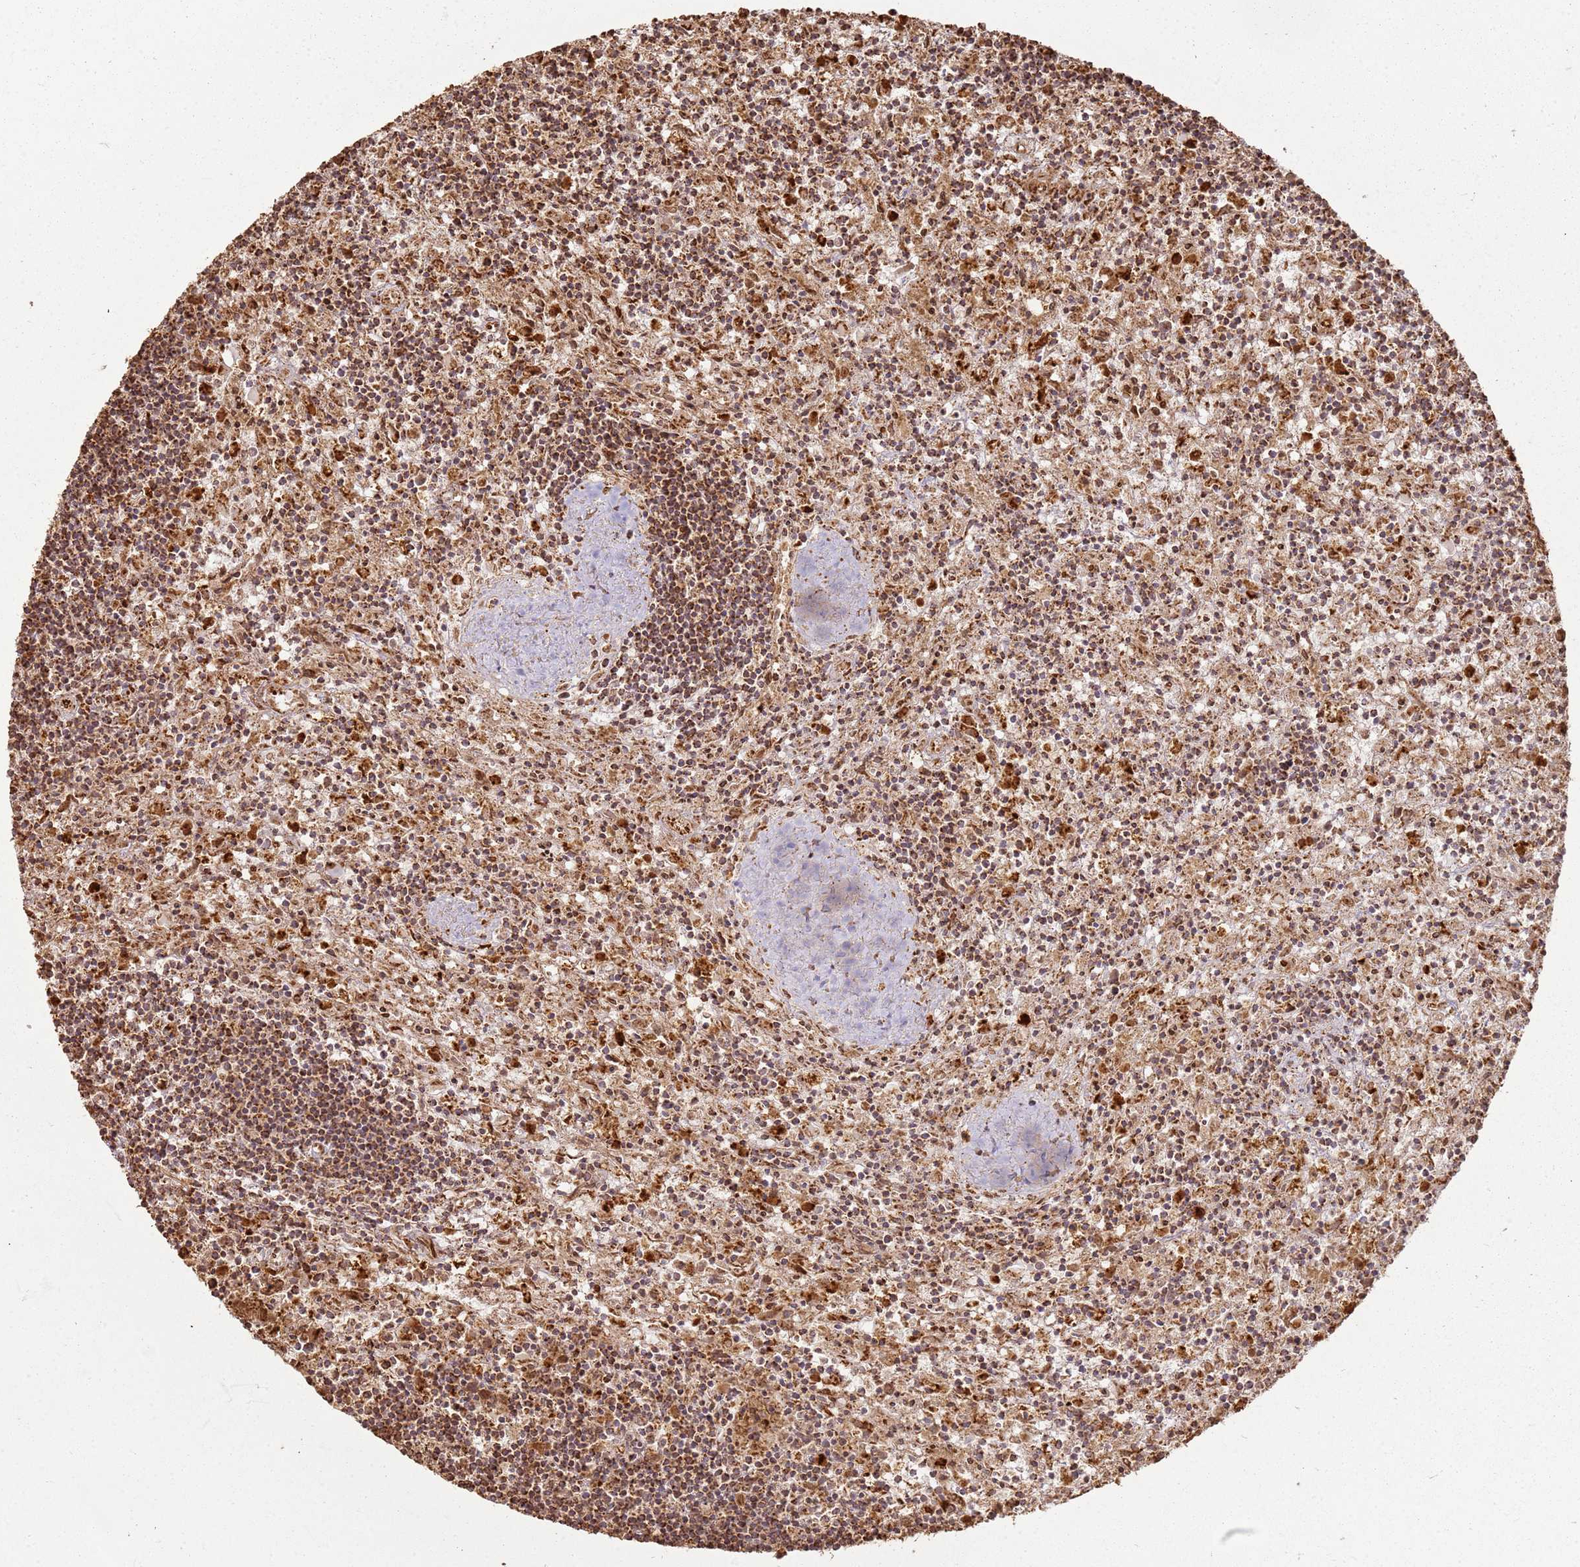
{"staining": {"intensity": "strong", "quantity": ">75%", "location": "cytoplasmic/membranous"}, "tissue": "lymphoma", "cell_type": "Tumor cells", "image_type": "cancer", "snomed": [{"axis": "morphology", "description": "Malignant lymphoma, non-Hodgkin's type, Low grade"}, {"axis": "topography", "description": "Spleen"}], "caption": "About >75% of tumor cells in human lymphoma display strong cytoplasmic/membranous protein staining as visualized by brown immunohistochemical staining.", "gene": "DDX59", "patient": {"sex": "male", "age": 76}}